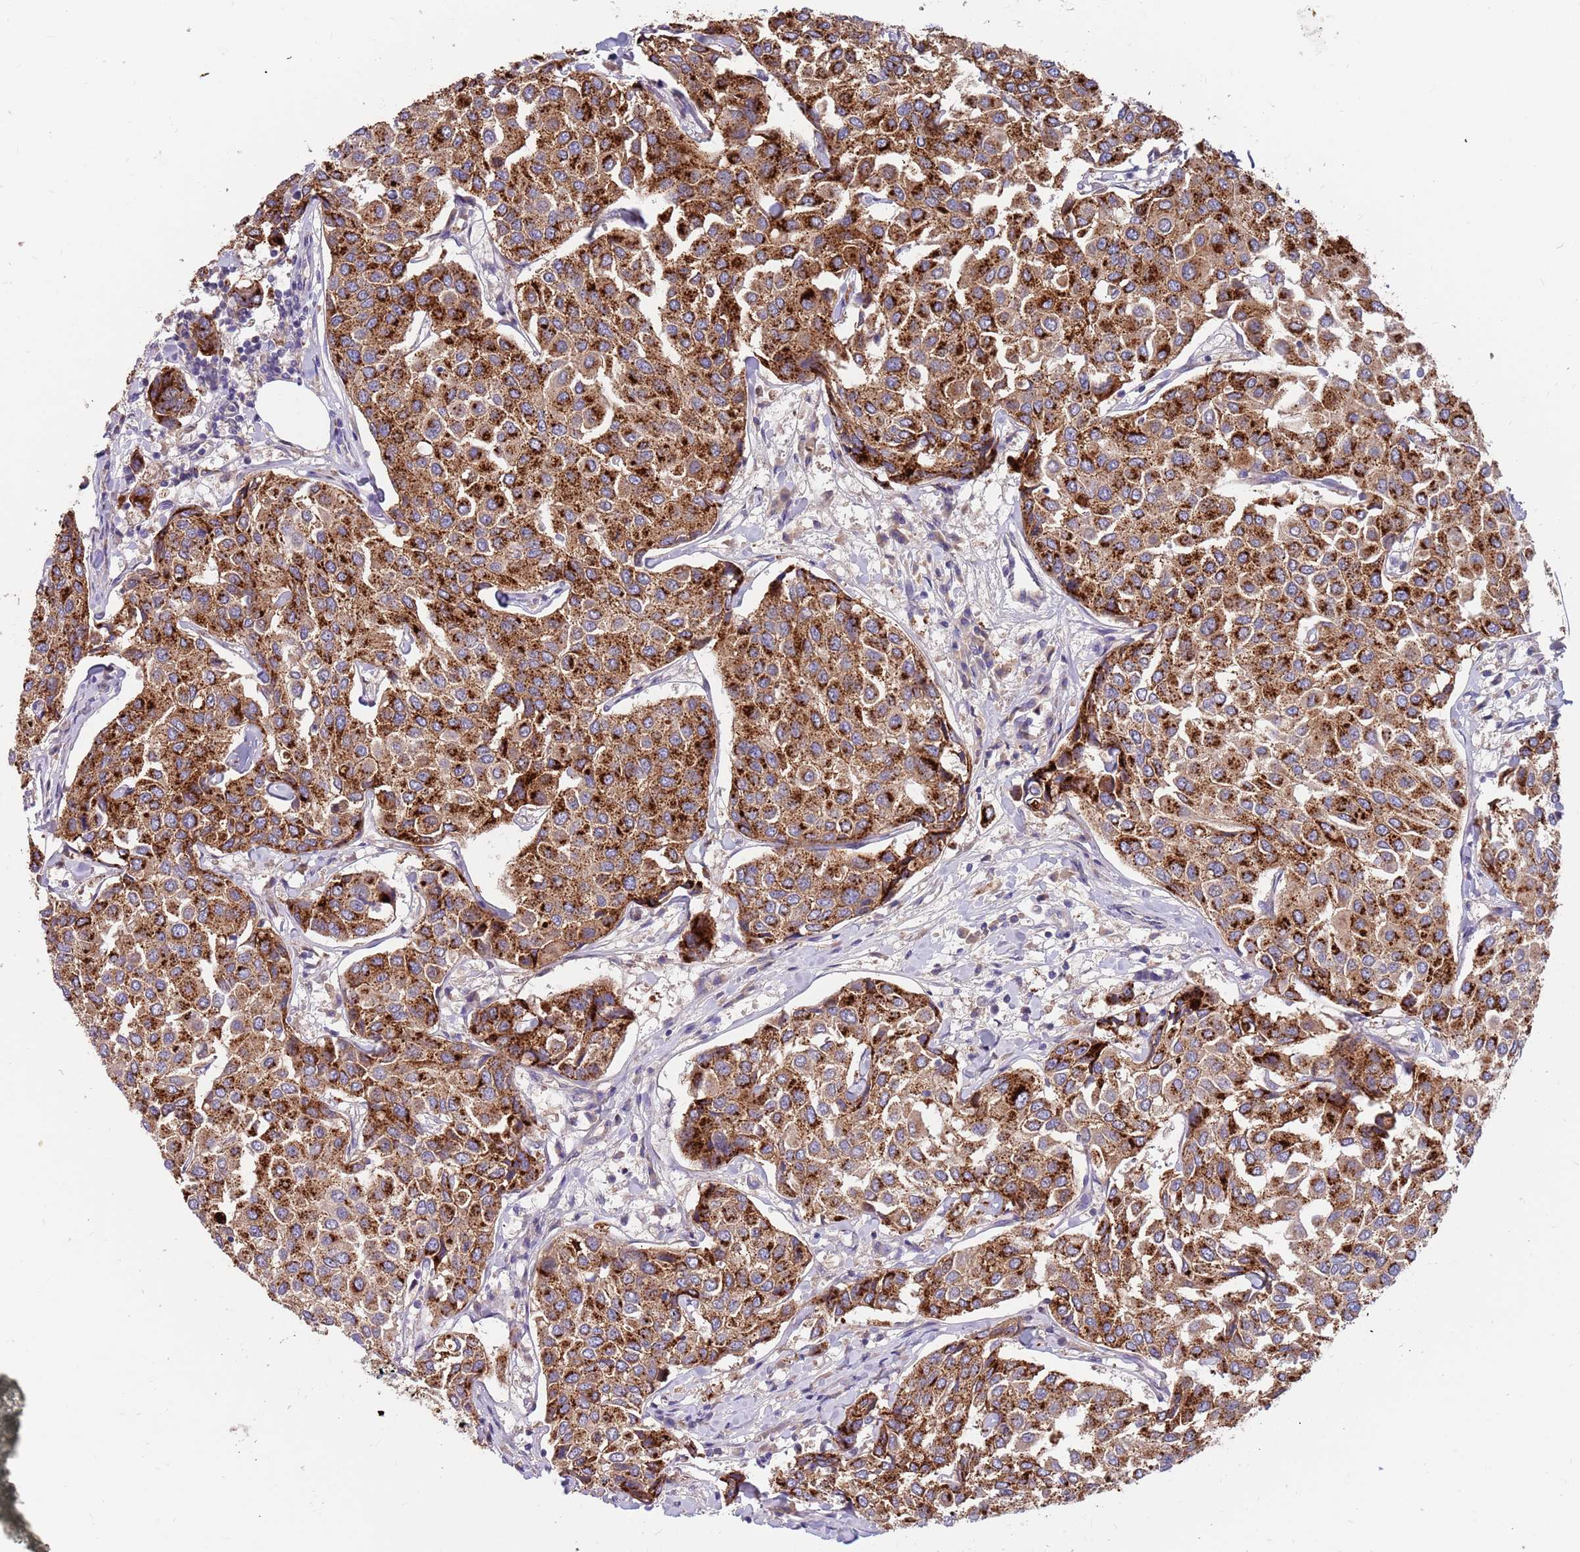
{"staining": {"intensity": "strong", "quantity": ">75%", "location": "cytoplasmic/membranous"}, "tissue": "breast cancer", "cell_type": "Tumor cells", "image_type": "cancer", "snomed": [{"axis": "morphology", "description": "Duct carcinoma"}, {"axis": "topography", "description": "Breast"}], "caption": "There is high levels of strong cytoplasmic/membranous staining in tumor cells of breast cancer (invasive ductal carcinoma), as demonstrated by immunohistochemical staining (brown color).", "gene": "BORCS5", "patient": {"sex": "female", "age": 55}}